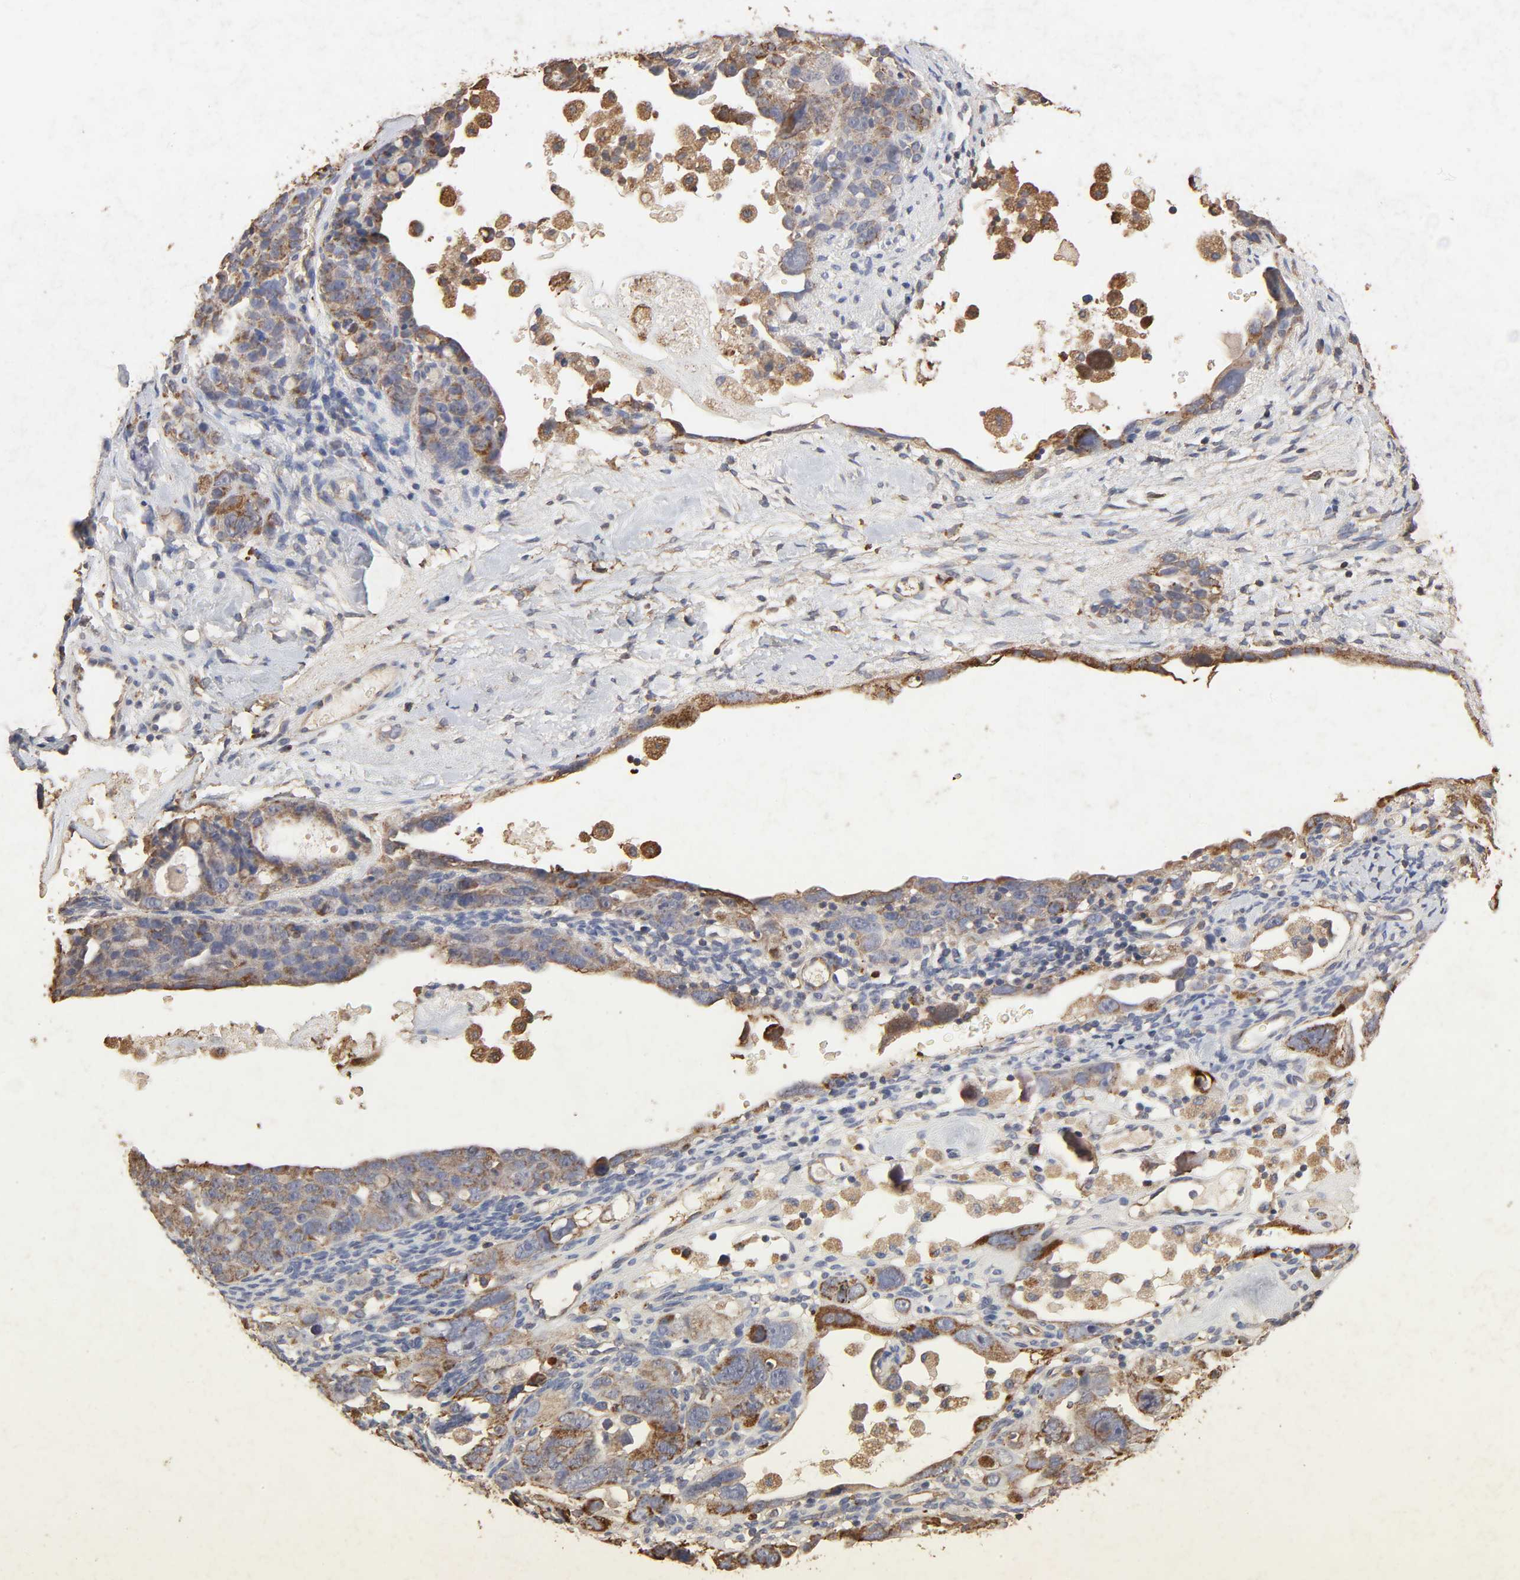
{"staining": {"intensity": "moderate", "quantity": ">75%", "location": "cytoplasmic/membranous"}, "tissue": "ovarian cancer", "cell_type": "Tumor cells", "image_type": "cancer", "snomed": [{"axis": "morphology", "description": "Cystadenocarcinoma, serous, NOS"}, {"axis": "topography", "description": "Ovary"}], "caption": "This photomicrograph demonstrates IHC staining of human ovarian cancer (serous cystadenocarcinoma), with medium moderate cytoplasmic/membranous staining in approximately >75% of tumor cells.", "gene": "CYCS", "patient": {"sex": "female", "age": 66}}